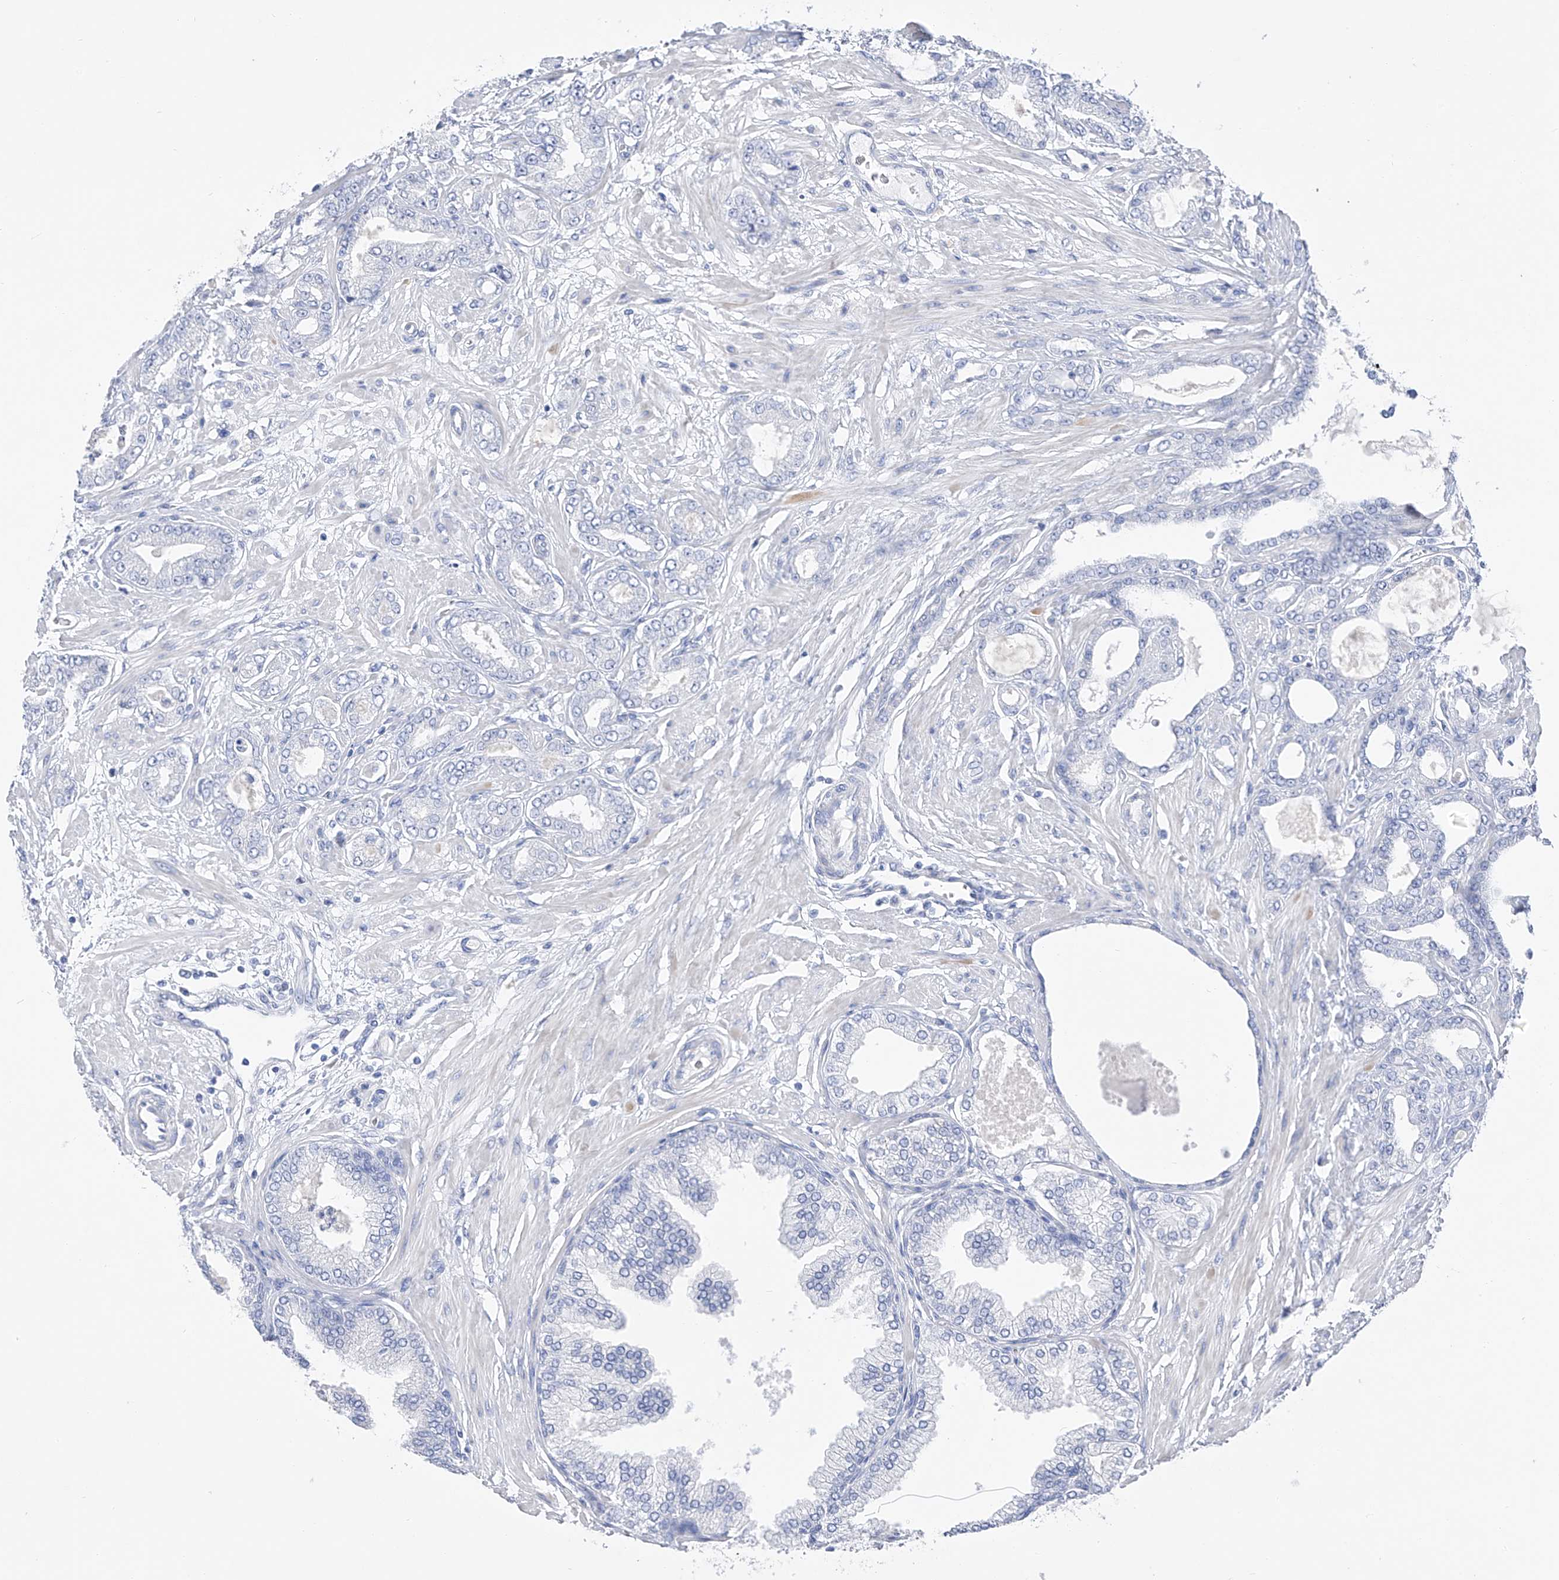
{"staining": {"intensity": "negative", "quantity": "none", "location": "none"}, "tissue": "prostate cancer", "cell_type": "Tumor cells", "image_type": "cancer", "snomed": [{"axis": "morphology", "description": "Adenocarcinoma, Low grade"}, {"axis": "topography", "description": "Prostate"}], "caption": "High power microscopy histopathology image of an IHC image of adenocarcinoma (low-grade) (prostate), revealing no significant staining in tumor cells.", "gene": "ADRA1A", "patient": {"sex": "male", "age": 63}}